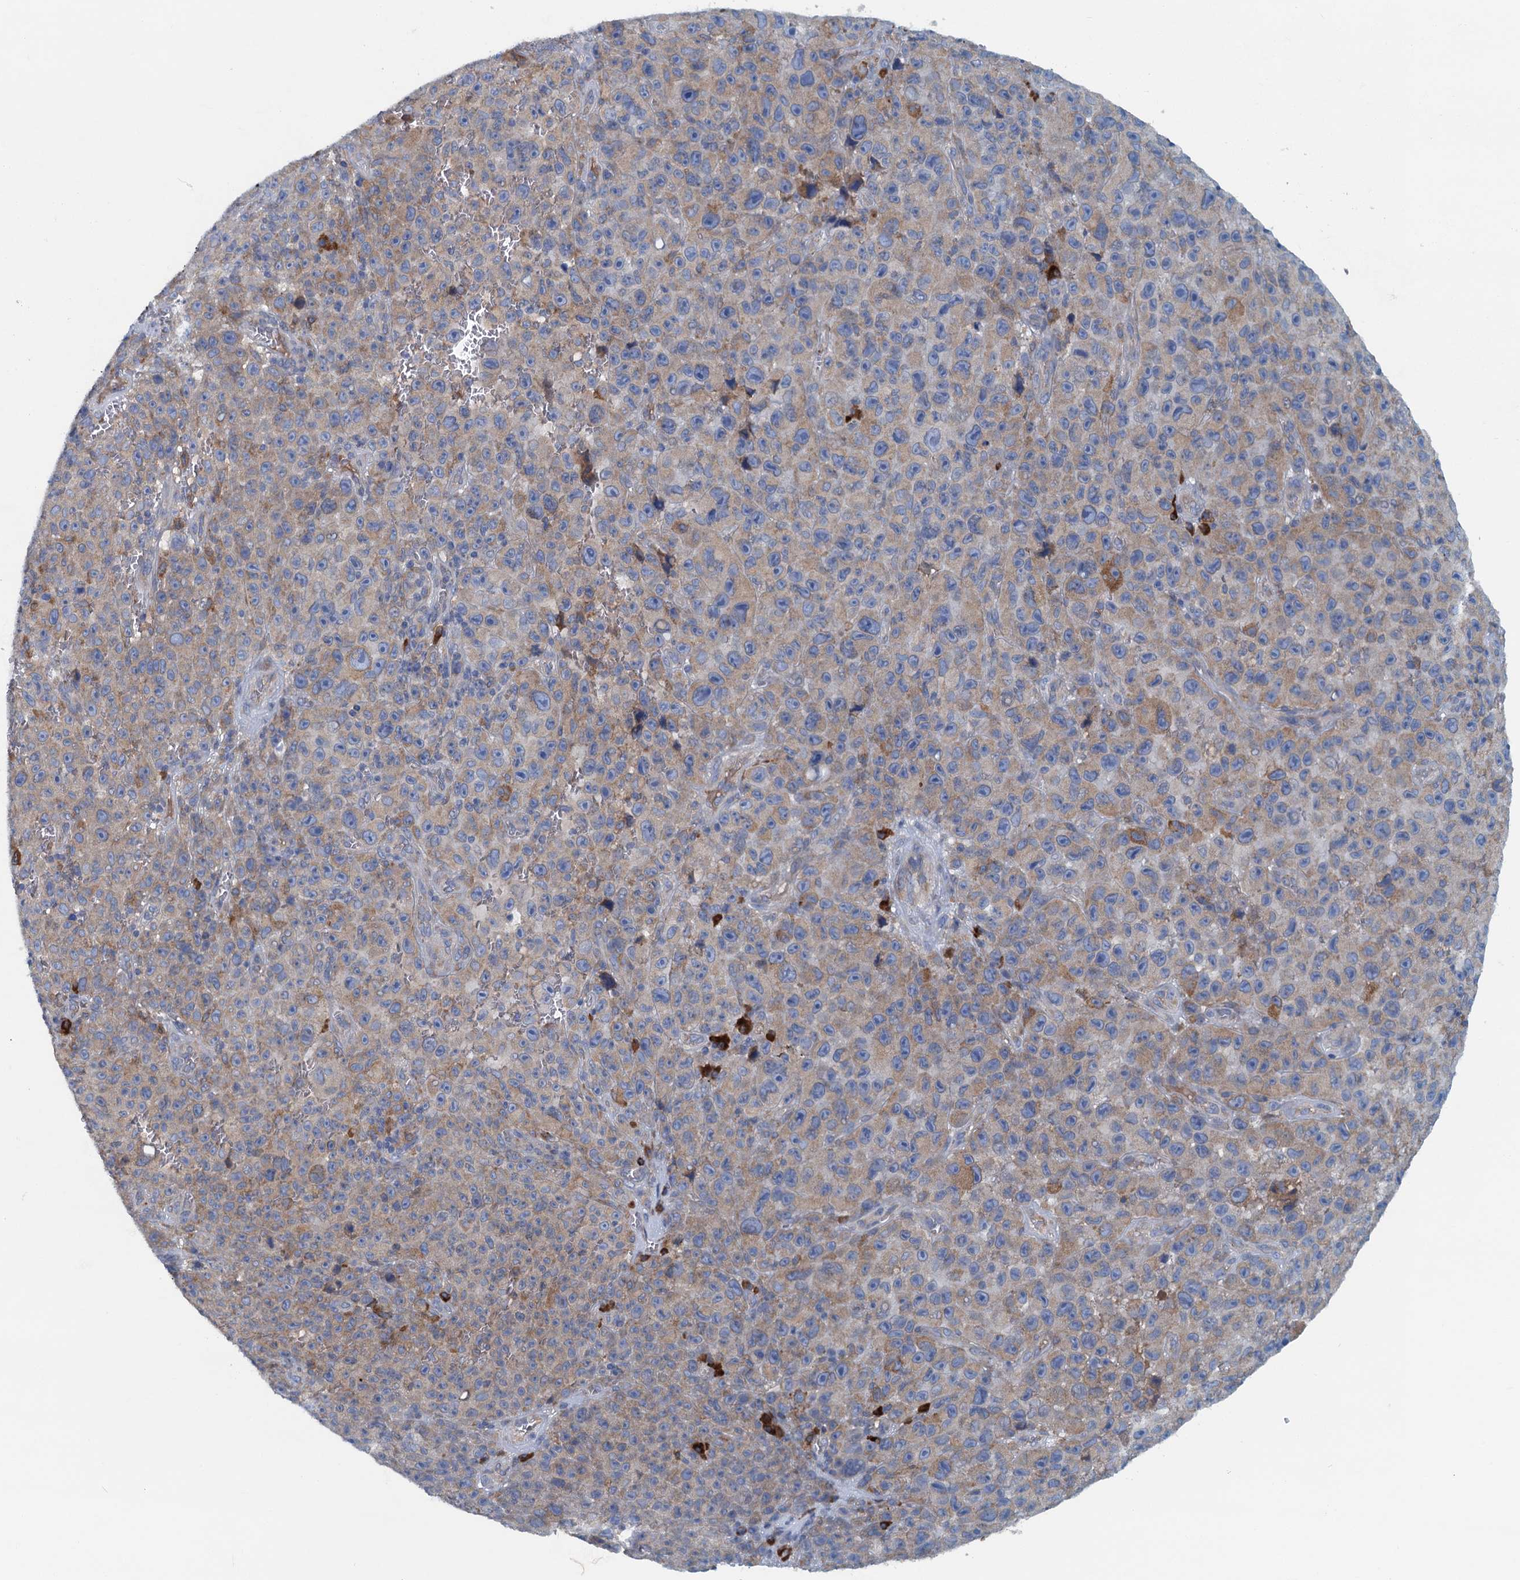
{"staining": {"intensity": "weak", "quantity": "25%-75%", "location": "cytoplasmic/membranous"}, "tissue": "melanoma", "cell_type": "Tumor cells", "image_type": "cancer", "snomed": [{"axis": "morphology", "description": "Malignant melanoma, NOS"}, {"axis": "topography", "description": "Skin"}], "caption": "Immunohistochemistry photomicrograph of neoplastic tissue: human malignant melanoma stained using IHC shows low levels of weak protein expression localized specifically in the cytoplasmic/membranous of tumor cells, appearing as a cytoplasmic/membranous brown color.", "gene": "MYDGF", "patient": {"sex": "female", "age": 82}}